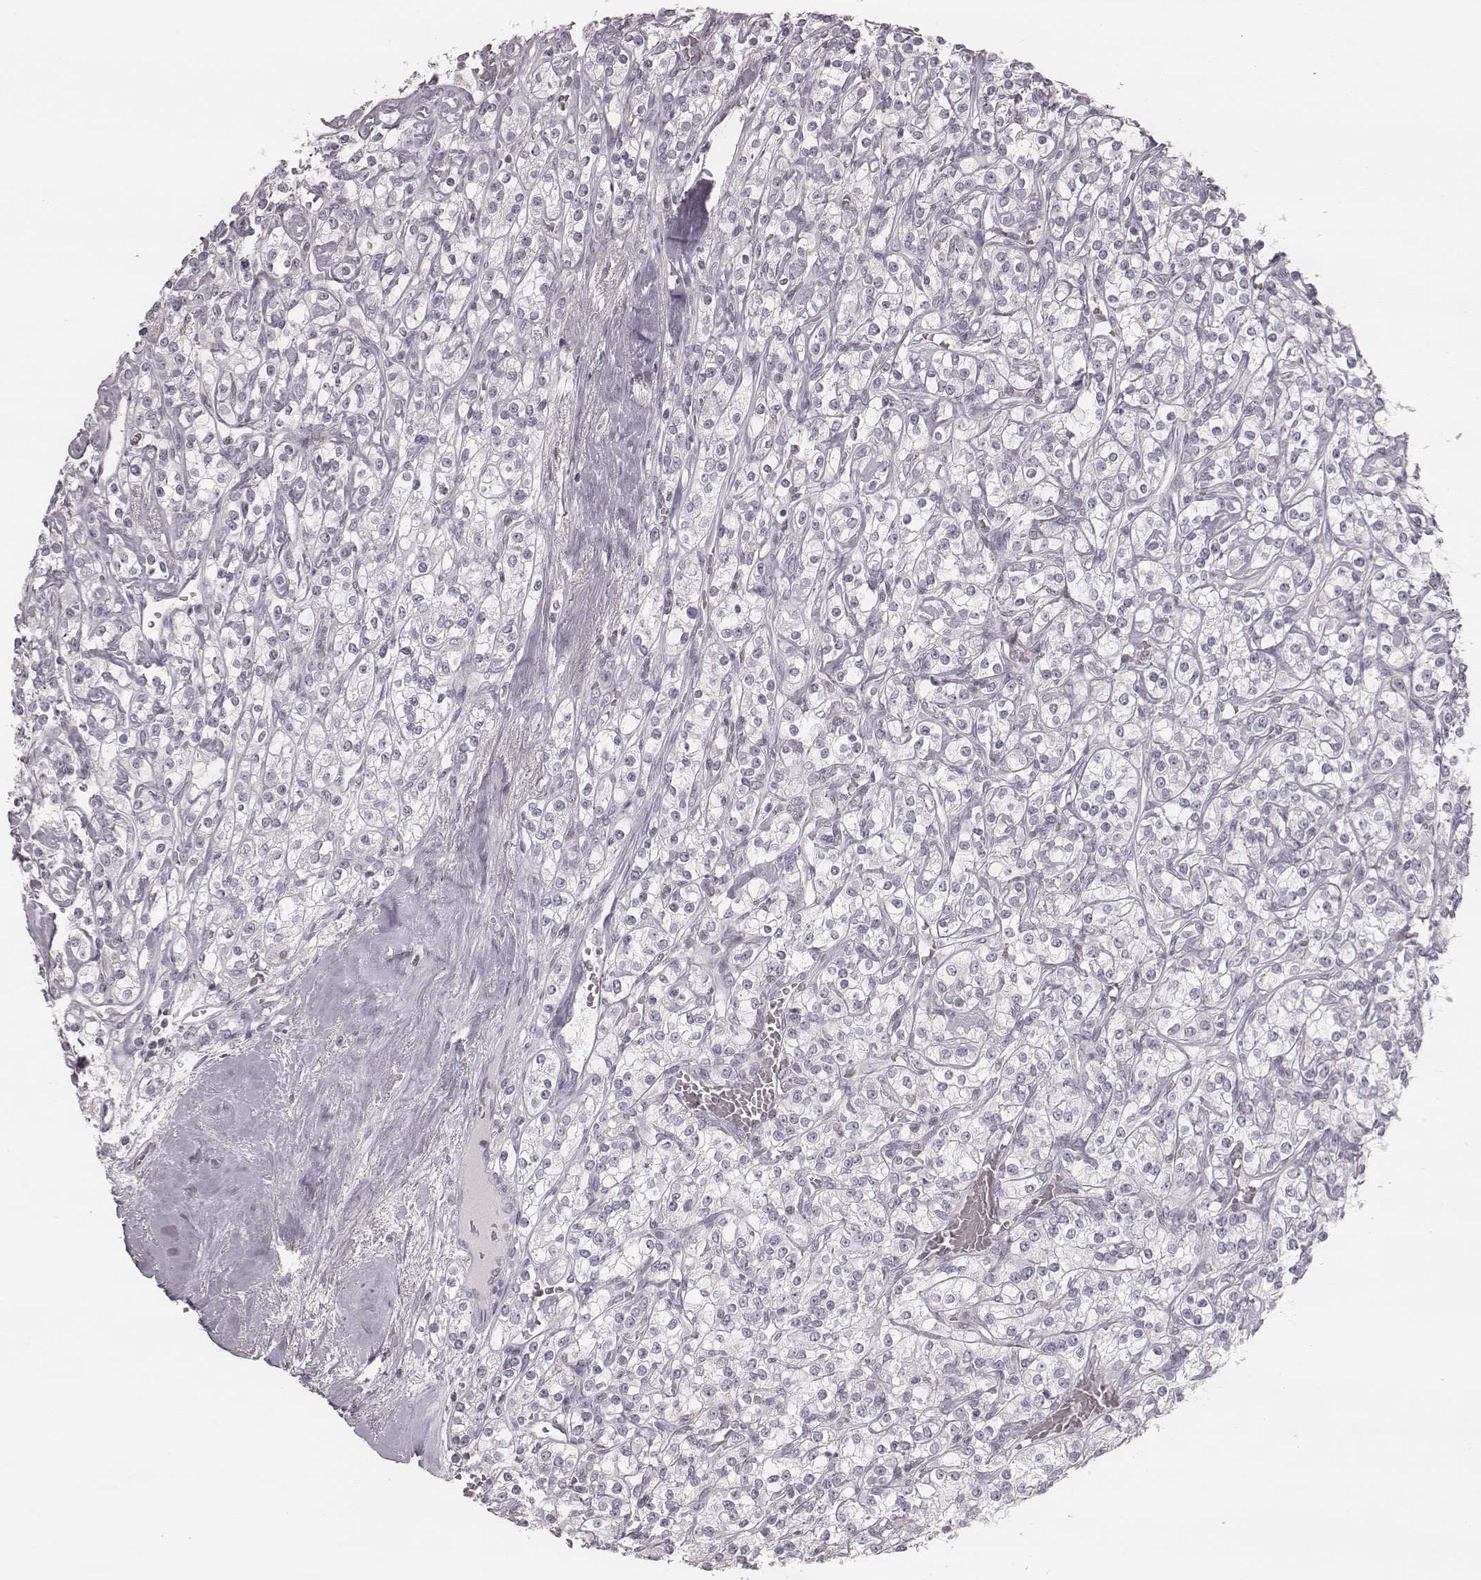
{"staining": {"intensity": "negative", "quantity": "none", "location": "none"}, "tissue": "renal cancer", "cell_type": "Tumor cells", "image_type": "cancer", "snomed": [{"axis": "morphology", "description": "Adenocarcinoma, NOS"}, {"axis": "topography", "description": "Kidney"}], "caption": "Tumor cells are negative for brown protein staining in renal cancer. (DAB IHC with hematoxylin counter stain).", "gene": "ZNF365", "patient": {"sex": "male", "age": 77}}